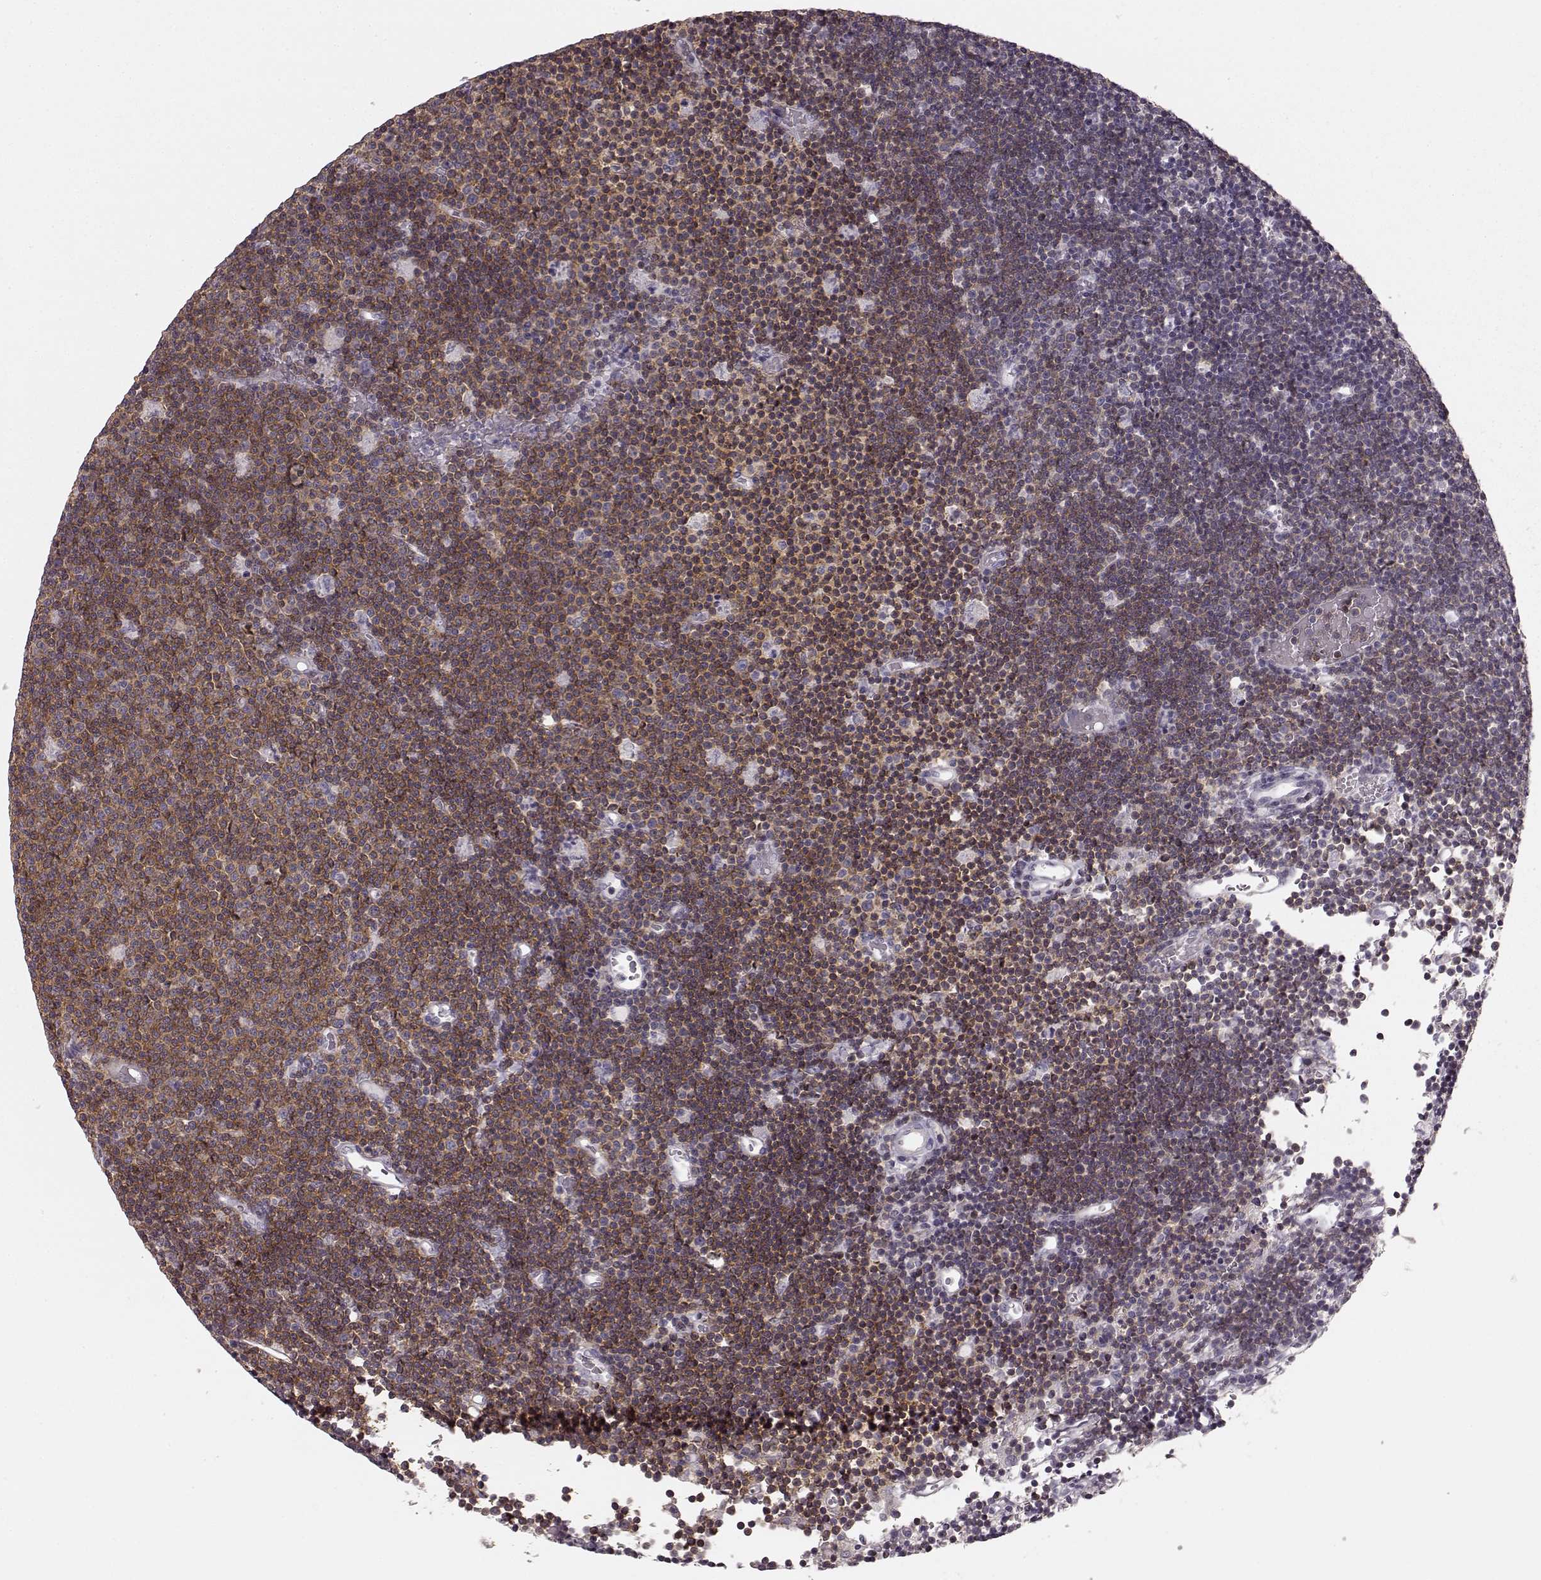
{"staining": {"intensity": "moderate", "quantity": ">75%", "location": "cytoplasmic/membranous"}, "tissue": "lymphoma", "cell_type": "Tumor cells", "image_type": "cancer", "snomed": [{"axis": "morphology", "description": "Malignant lymphoma, non-Hodgkin's type, Low grade"}, {"axis": "topography", "description": "Brain"}], "caption": "DAB immunohistochemical staining of human lymphoma reveals moderate cytoplasmic/membranous protein positivity in about >75% of tumor cells.", "gene": "PRKCE", "patient": {"sex": "female", "age": 66}}